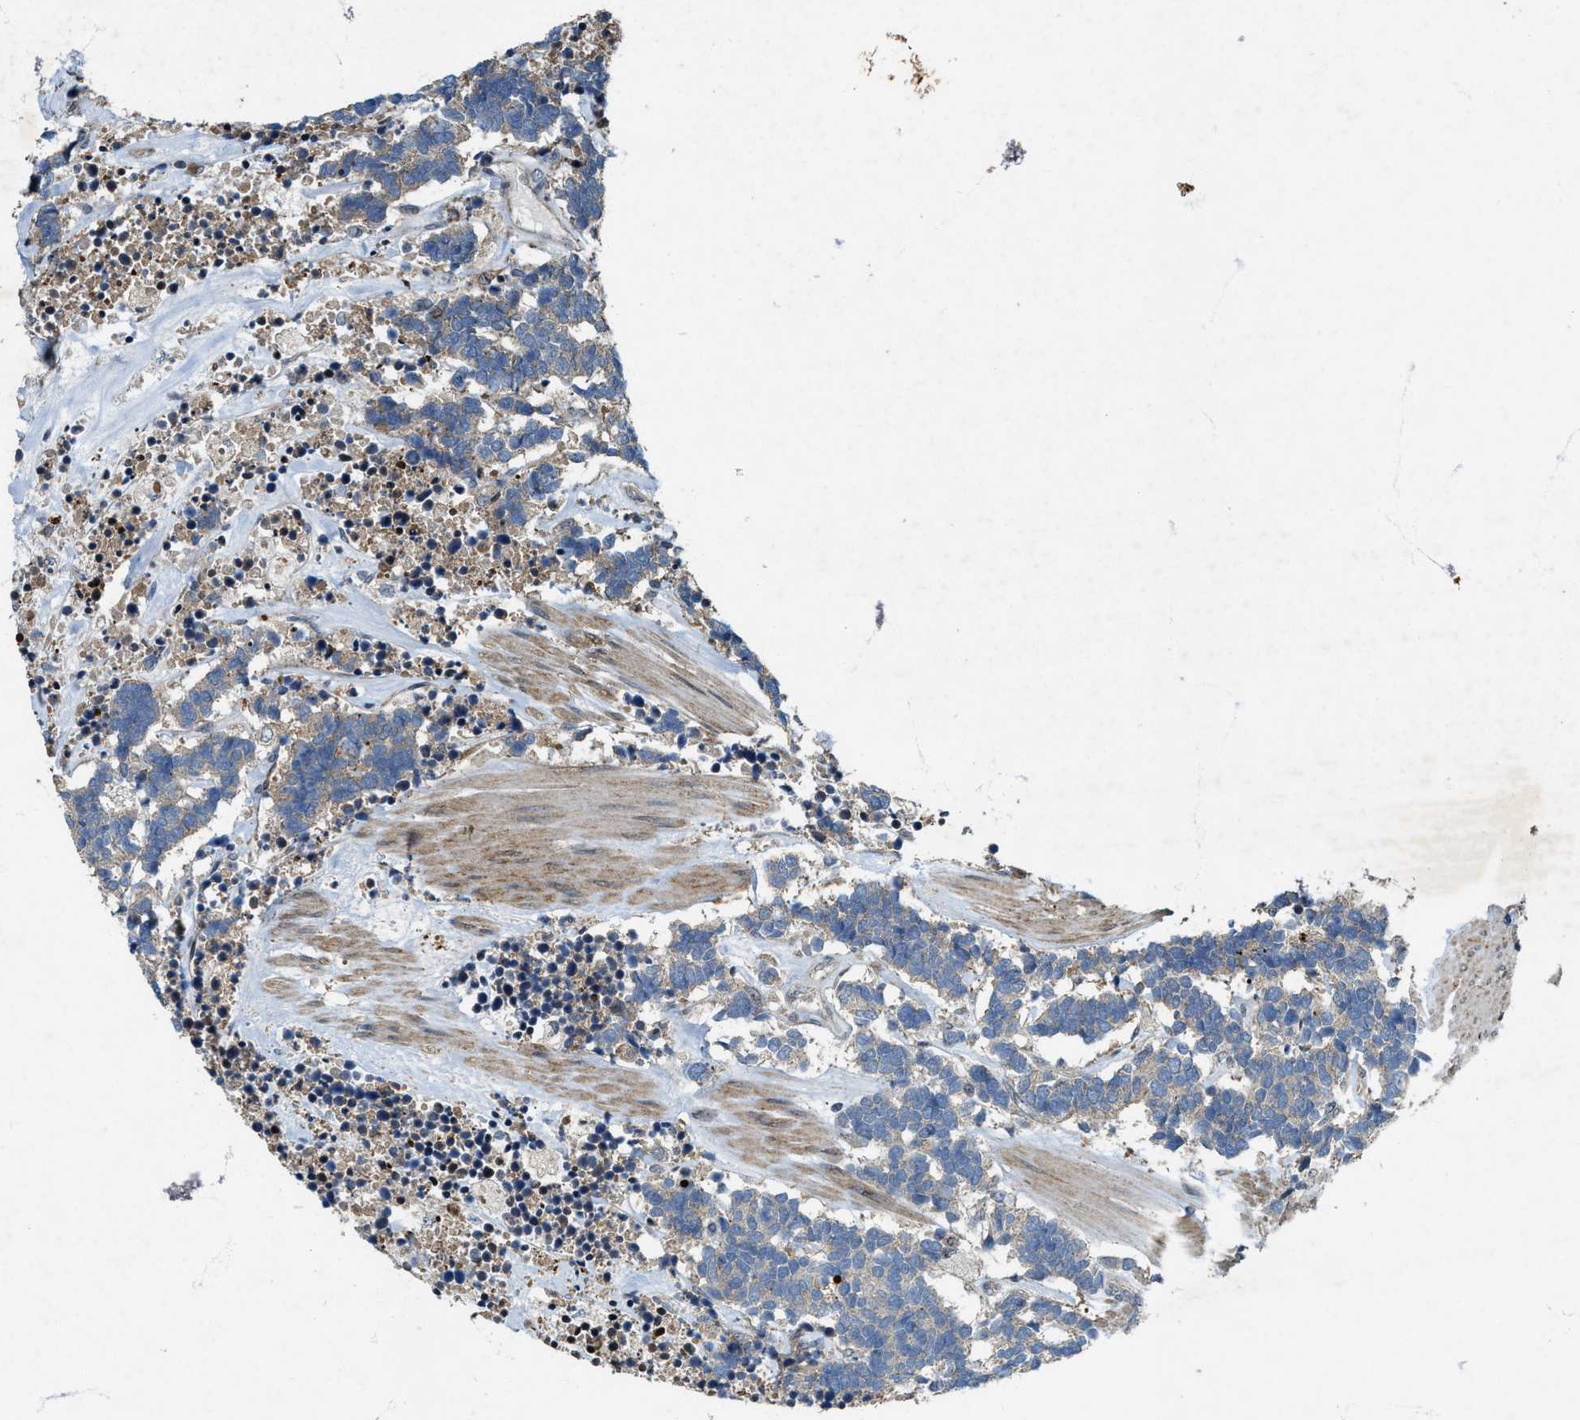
{"staining": {"intensity": "weak", "quantity": "<25%", "location": "cytoplasmic/membranous"}, "tissue": "carcinoid", "cell_type": "Tumor cells", "image_type": "cancer", "snomed": [{"axis": "morphology", "description": "Carcinoma, NOS"}, {"axis": "morphology", "description": "Carcinoid, malignant, NOS"}, {"axis": "topography", "description": "Urinary bladder"}], "caption": "Tumor cells are negative for brown protein staining in carcinoid.", "gene": "PDP2", "patient": {"sex": "male", "age": 57}}